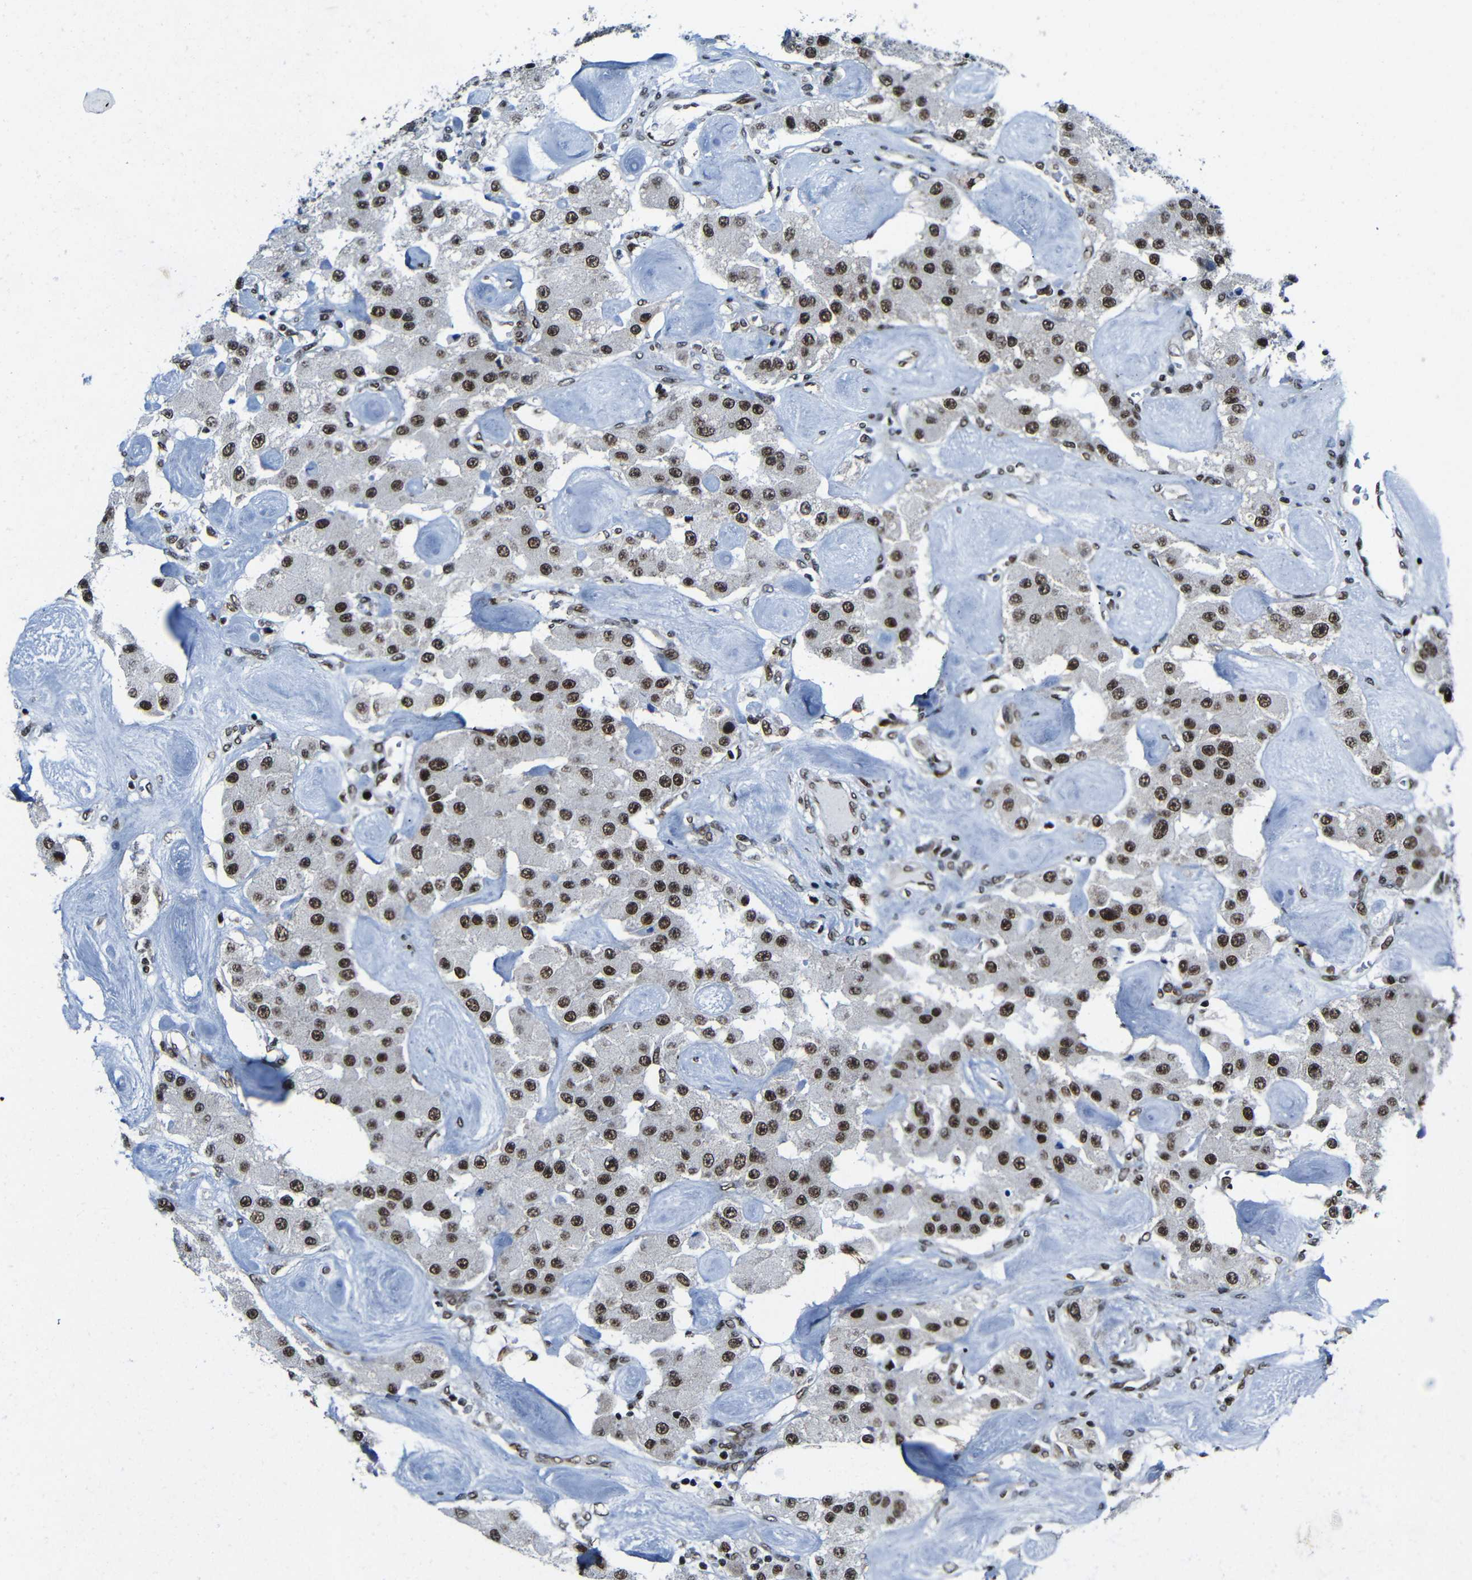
{"staining": {"intensity": "strong", "quantity": ">75%", "location": "nuclear"}, "tissue": "carcinoid", "cell_type": "Tumor cells", "image_type": "cancer", "snomed": [{"axis": "morphology", "description": "Carcinoid, malignant, NOS"}, {"axis": "topography", "description": "Pancreas"}], "caption": "Malignant carcinoid stained with DAB (3,3'-diaminobenzidine) IHC reveals high levels of strong nuclear expression in approximately >75% of tumor cells. The staining was performed using DAB (3,3'-diaminobenzidine), with brown indicating positive protein expression. Nuclei are stained blue with hematoxylin.", "gene": "PTBP1", "patient": {"sex": "male", "age": 41}}